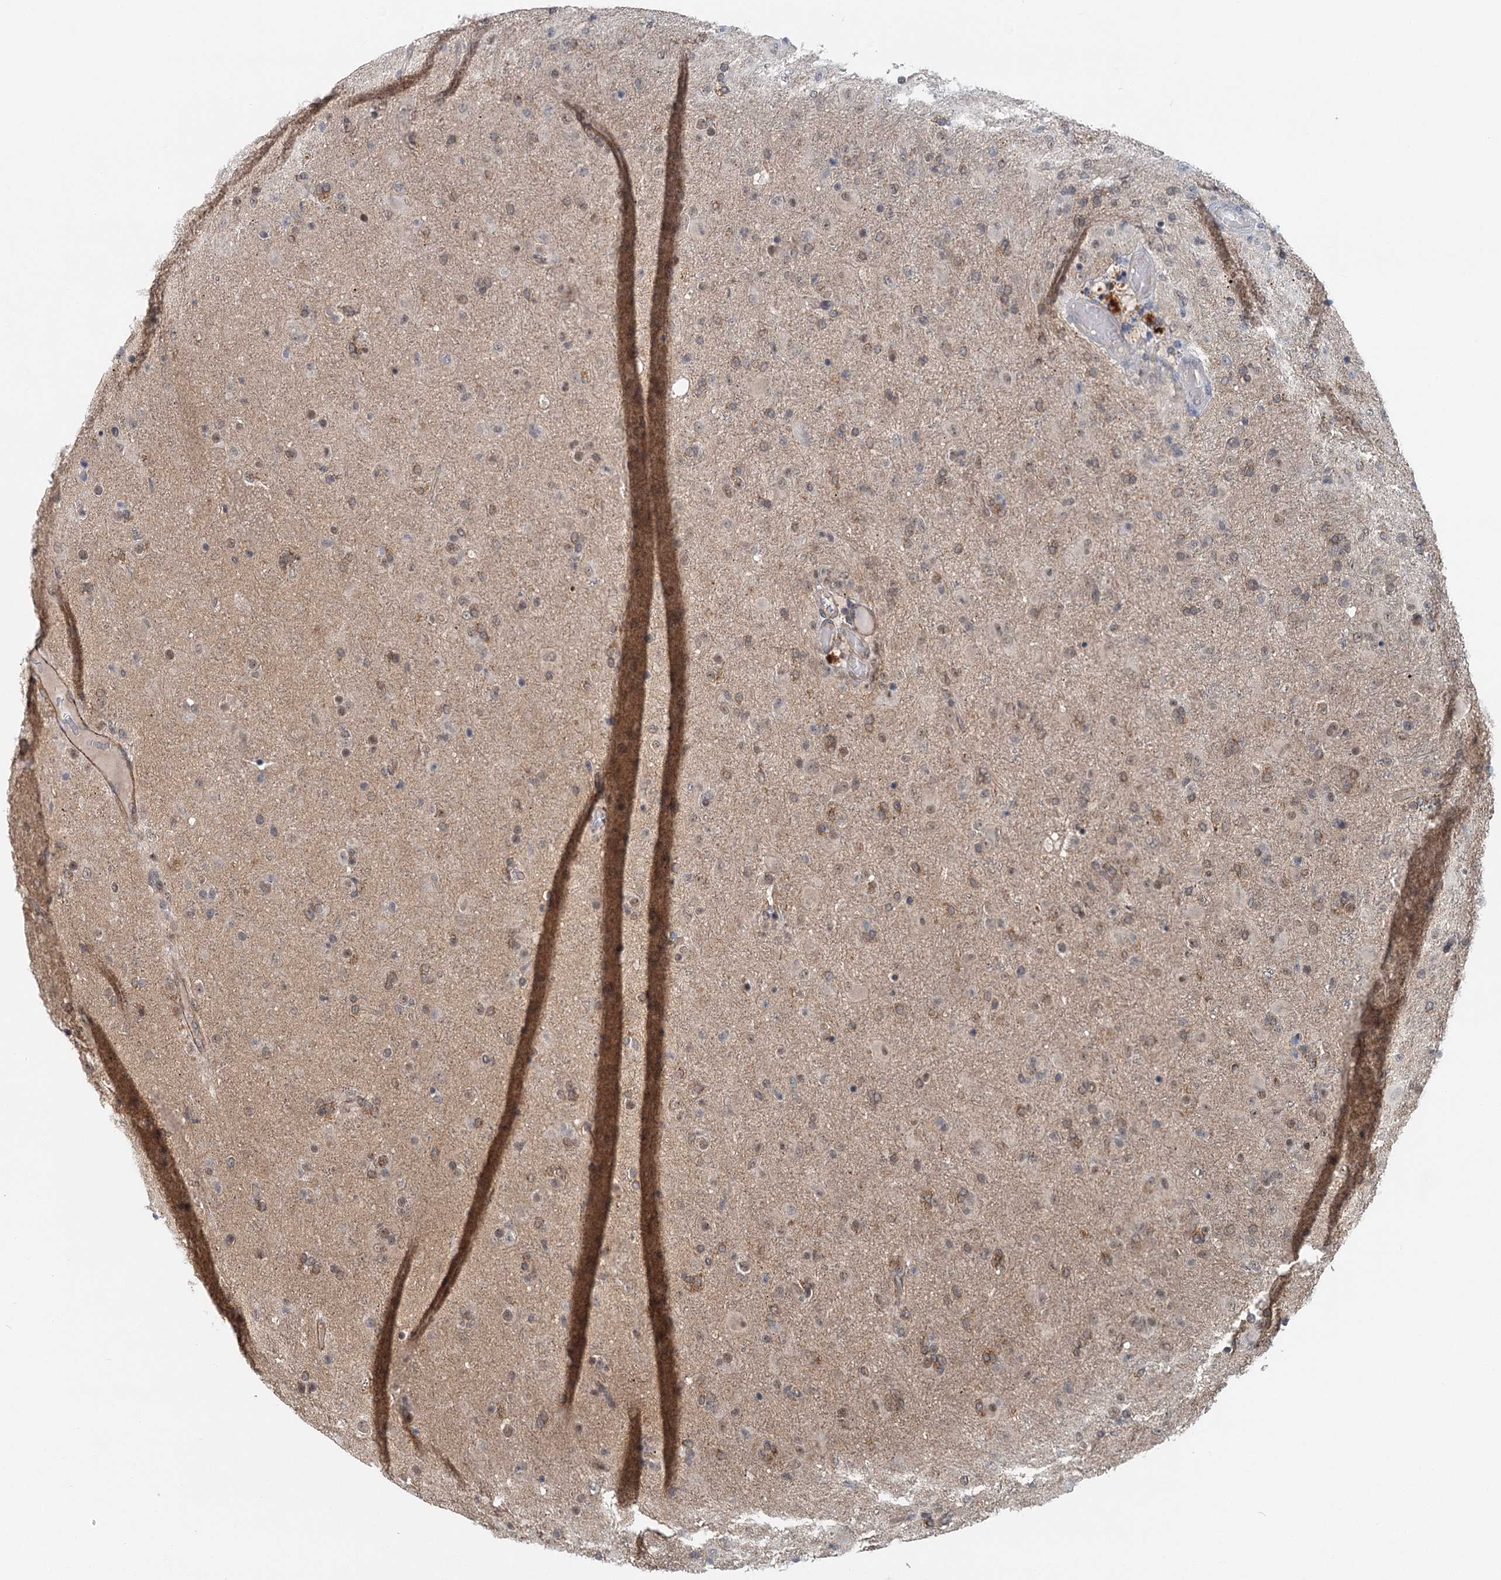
{"staining": {"intensity": "moderate", "quantity": ">75%", "location": "cytoplasmic/membranous,nuclear"}, "tissue": "glioma", "cell_type": "Tumor cells", "image_type": "cancer", "snomed": [{"axis": "morphology", "description": "Glioma, malignant, Low grade"}, {"axis": "topography", "description": "Brain"}], "caption": "Glioma stained with DAB IHC shows medium levels of moderate cytoplasmic/membranous and nuclear expression in approximately >75% of tumor cells.", "gene": "TAS2R42", "patient": {"sex": "male", "age": 65}}